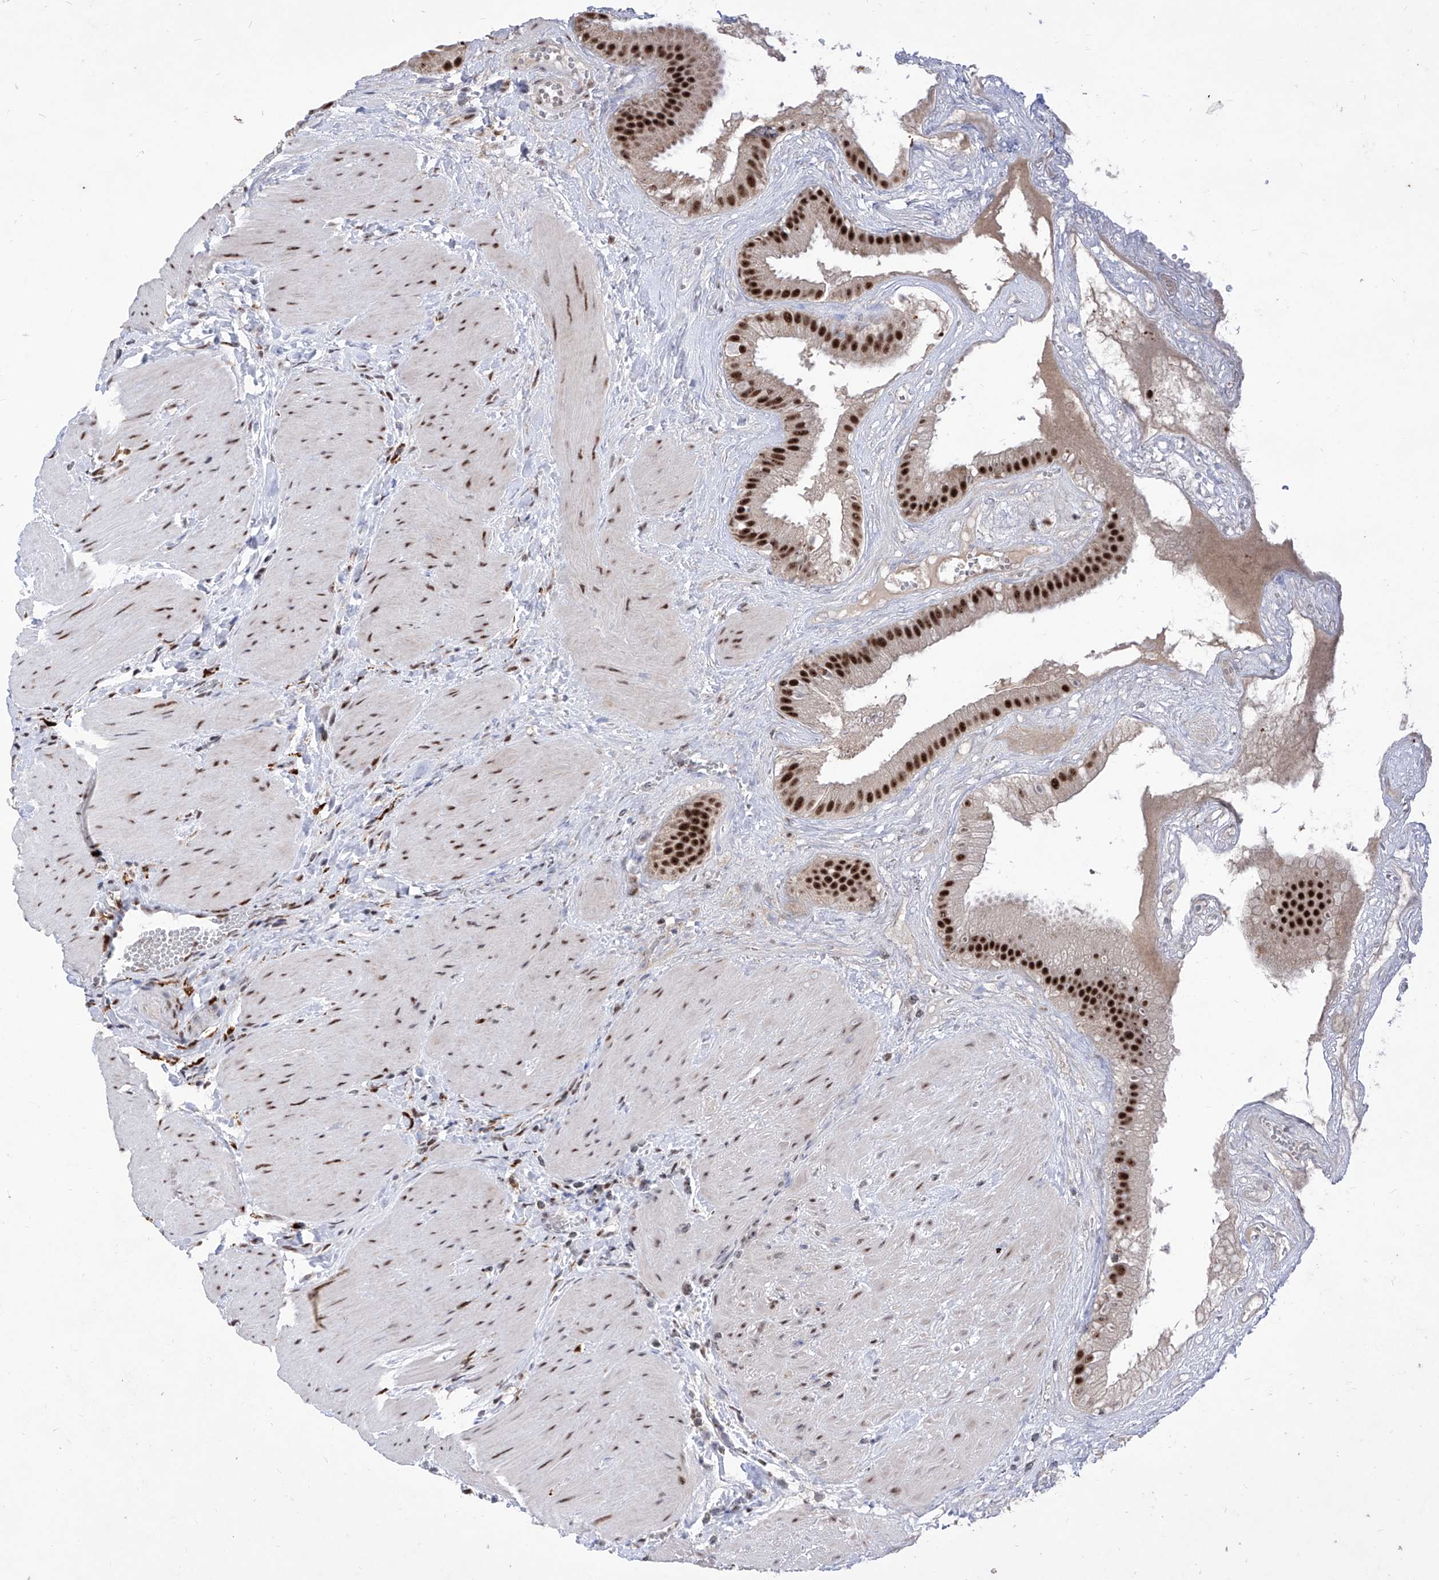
{"staining": {"intensity": "strong", "quantity": ">75%", "location": "nuclear"}, "tissue": "gallbladder", "cell_type": "Glandular cells", "image_type": "normal", "snomed": [{"axis": "morphology", "description": "Normal tissue, NOS"}, {"axis": "topography", "description": "Gallbladder"}], "caption": "Immunohistochemistry (DAB) staining of normal gallbladder displays strong nuclear protein staining in about >75% of glandular cells.", "gene": "PHF5A", "patient": {"sex": "male", "age": 55}}